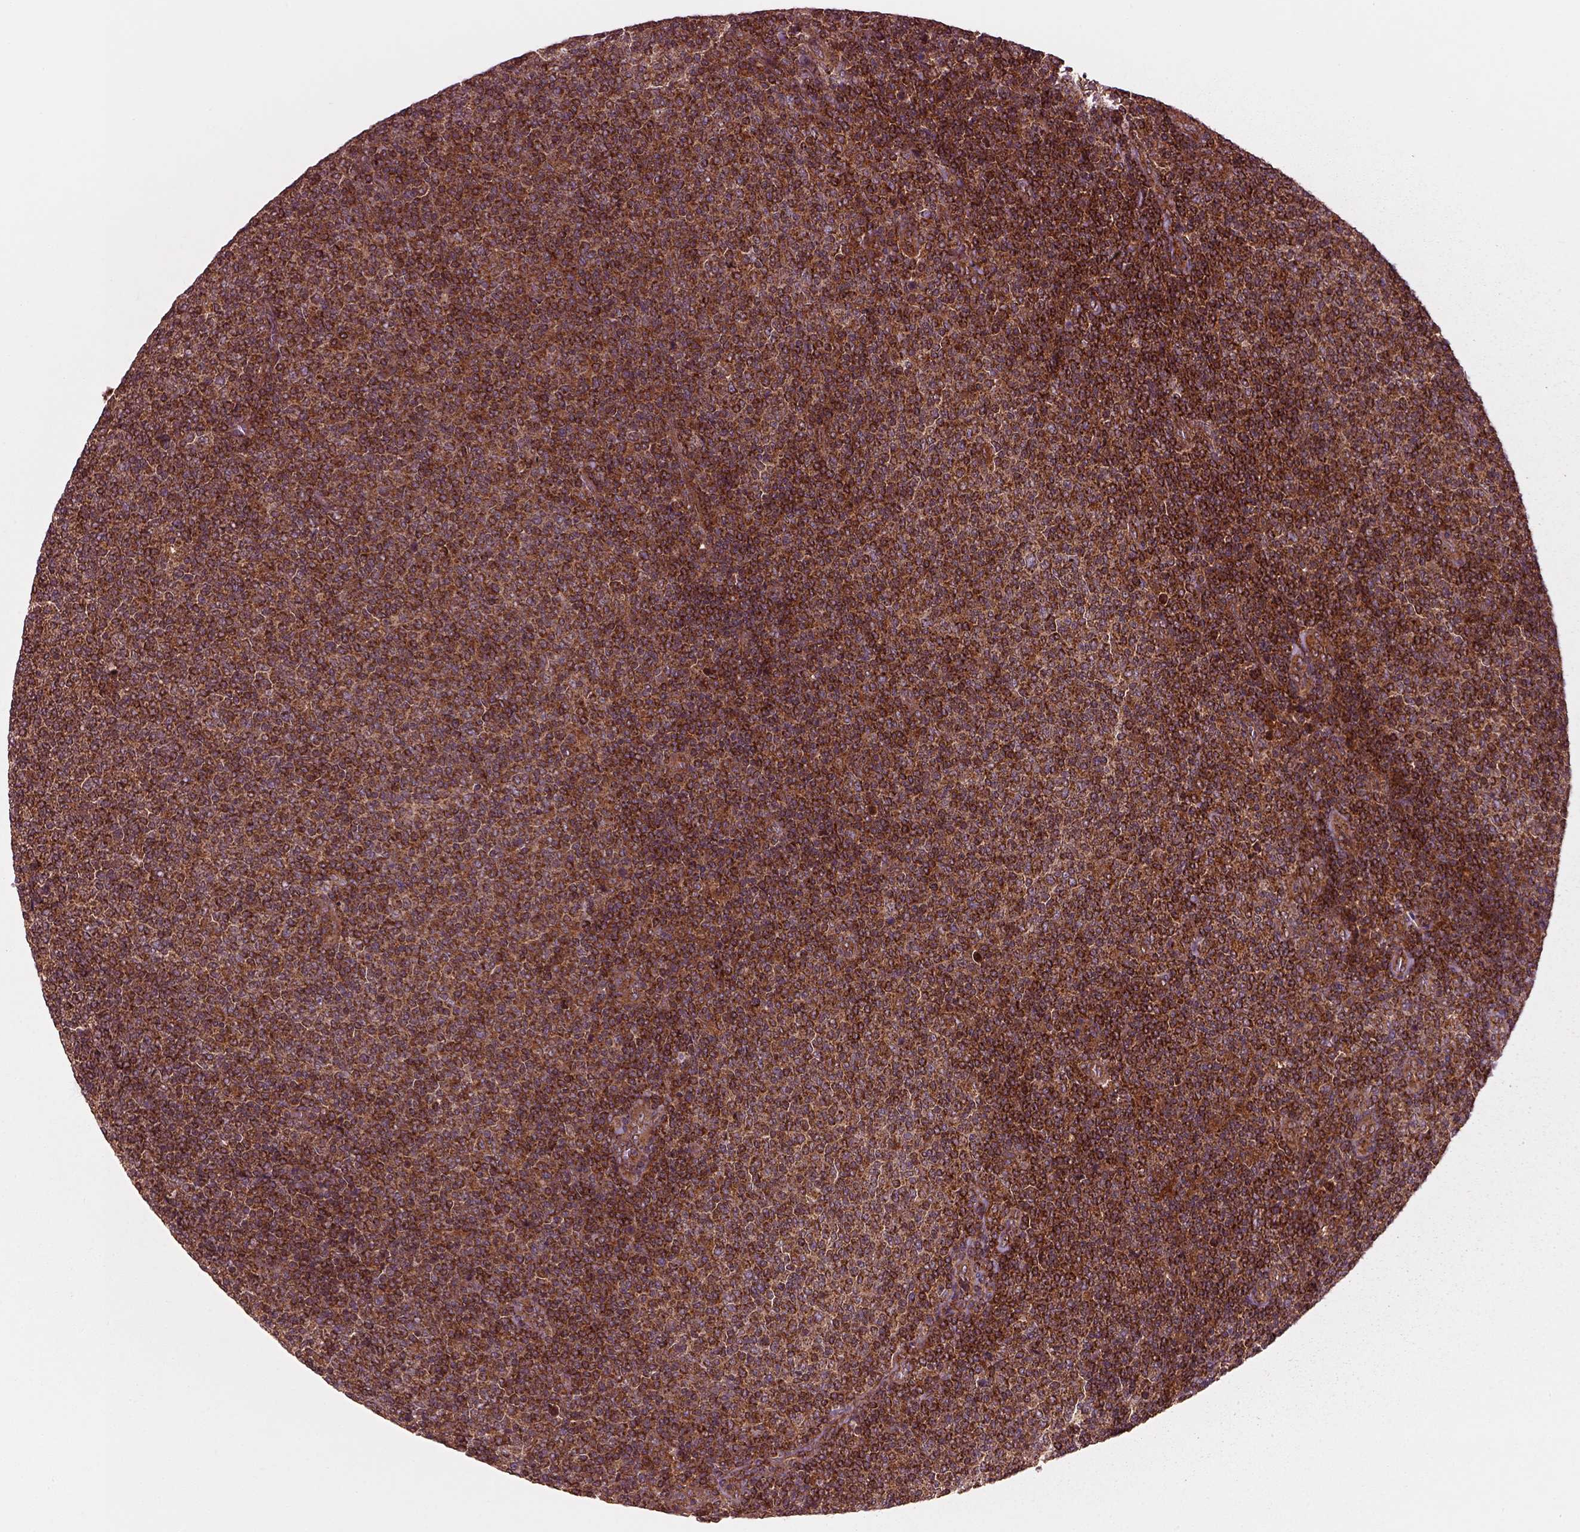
{"staining": {"intensity": "strong", "quantity": ">75%", "location": "cytoplasmic/membranous"}, "tissue": "lymphoma", "cell_type": "Tumor cells", "image_type": "cancer", "snomed": [{"axis": "morphology", "description": "Malignant lymphoma, non-Hodgkin's type, Low grade"}, {"axis": "topography", "description": "Lymph node"}], "caption": "Malignant lymphoma, non-Hodgkin's type (low-grade) tissue displays strong cytoplasmic/membranous positivity in approximately >75% of tumor cells (Stains: DAB (3,3'-diaminobenzidine) in brown, nuclei in blue, Microscopy: brightfield microscopy at high magnification).", "gene": "WASHC2A", "patient": {"sex": "male", "age": 52}}